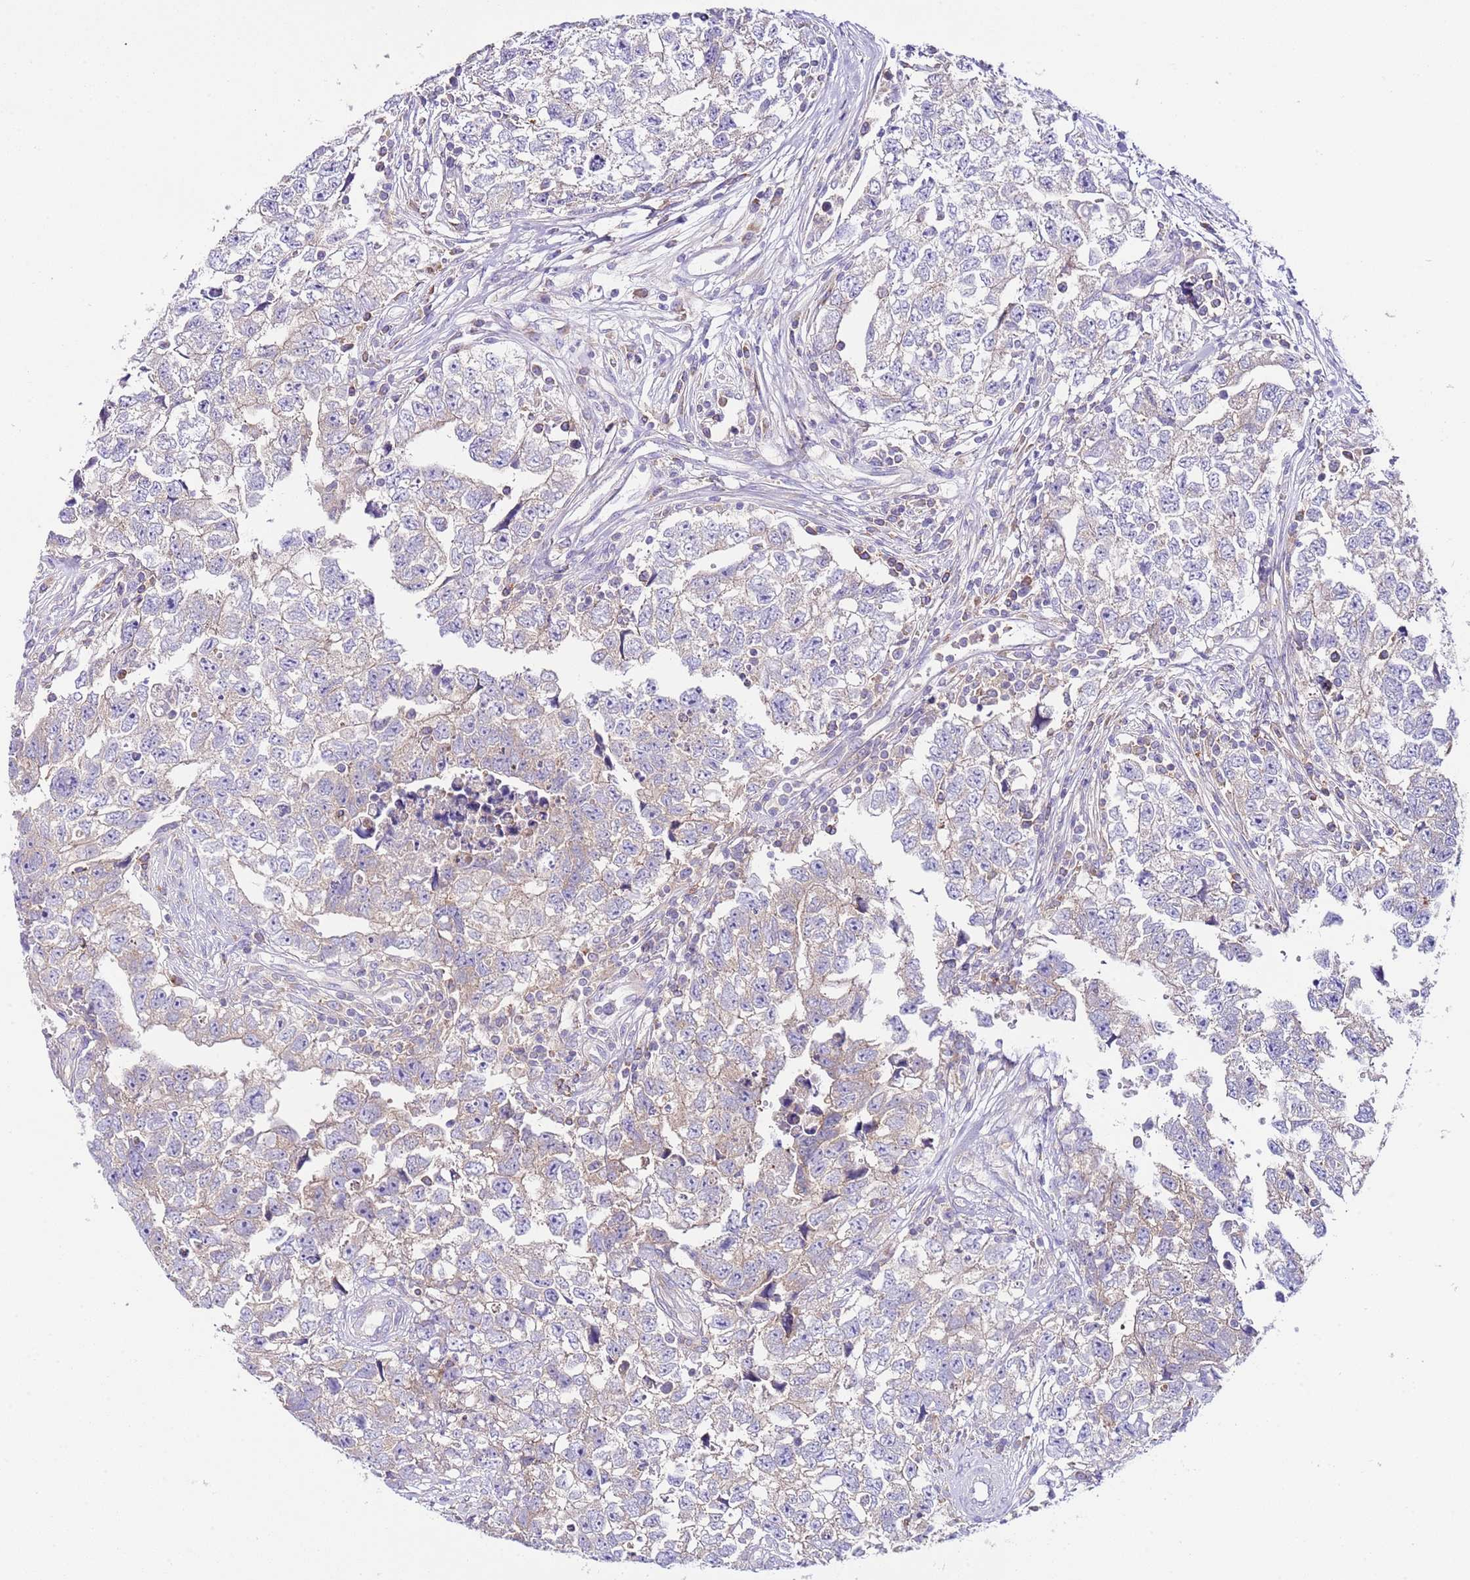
{"staining": {"intensity": "weak", "quantity": "<25%", "location": "cytoplasmic/membranous"}, "tissue": "testis cancer", "cell_type": "Tumor cells", "image_type": "cancer", "snomed": [{"axis": "morphology", "description": "Carcinoma, Embryonal, NOS"}, {"axis": "topography", "description": "Testis"}], "caption": "The image reveals no staining of tumor cells in testis cancer.", "gene": "RPS10", "patient": {"sex": "male", "age": 22}}